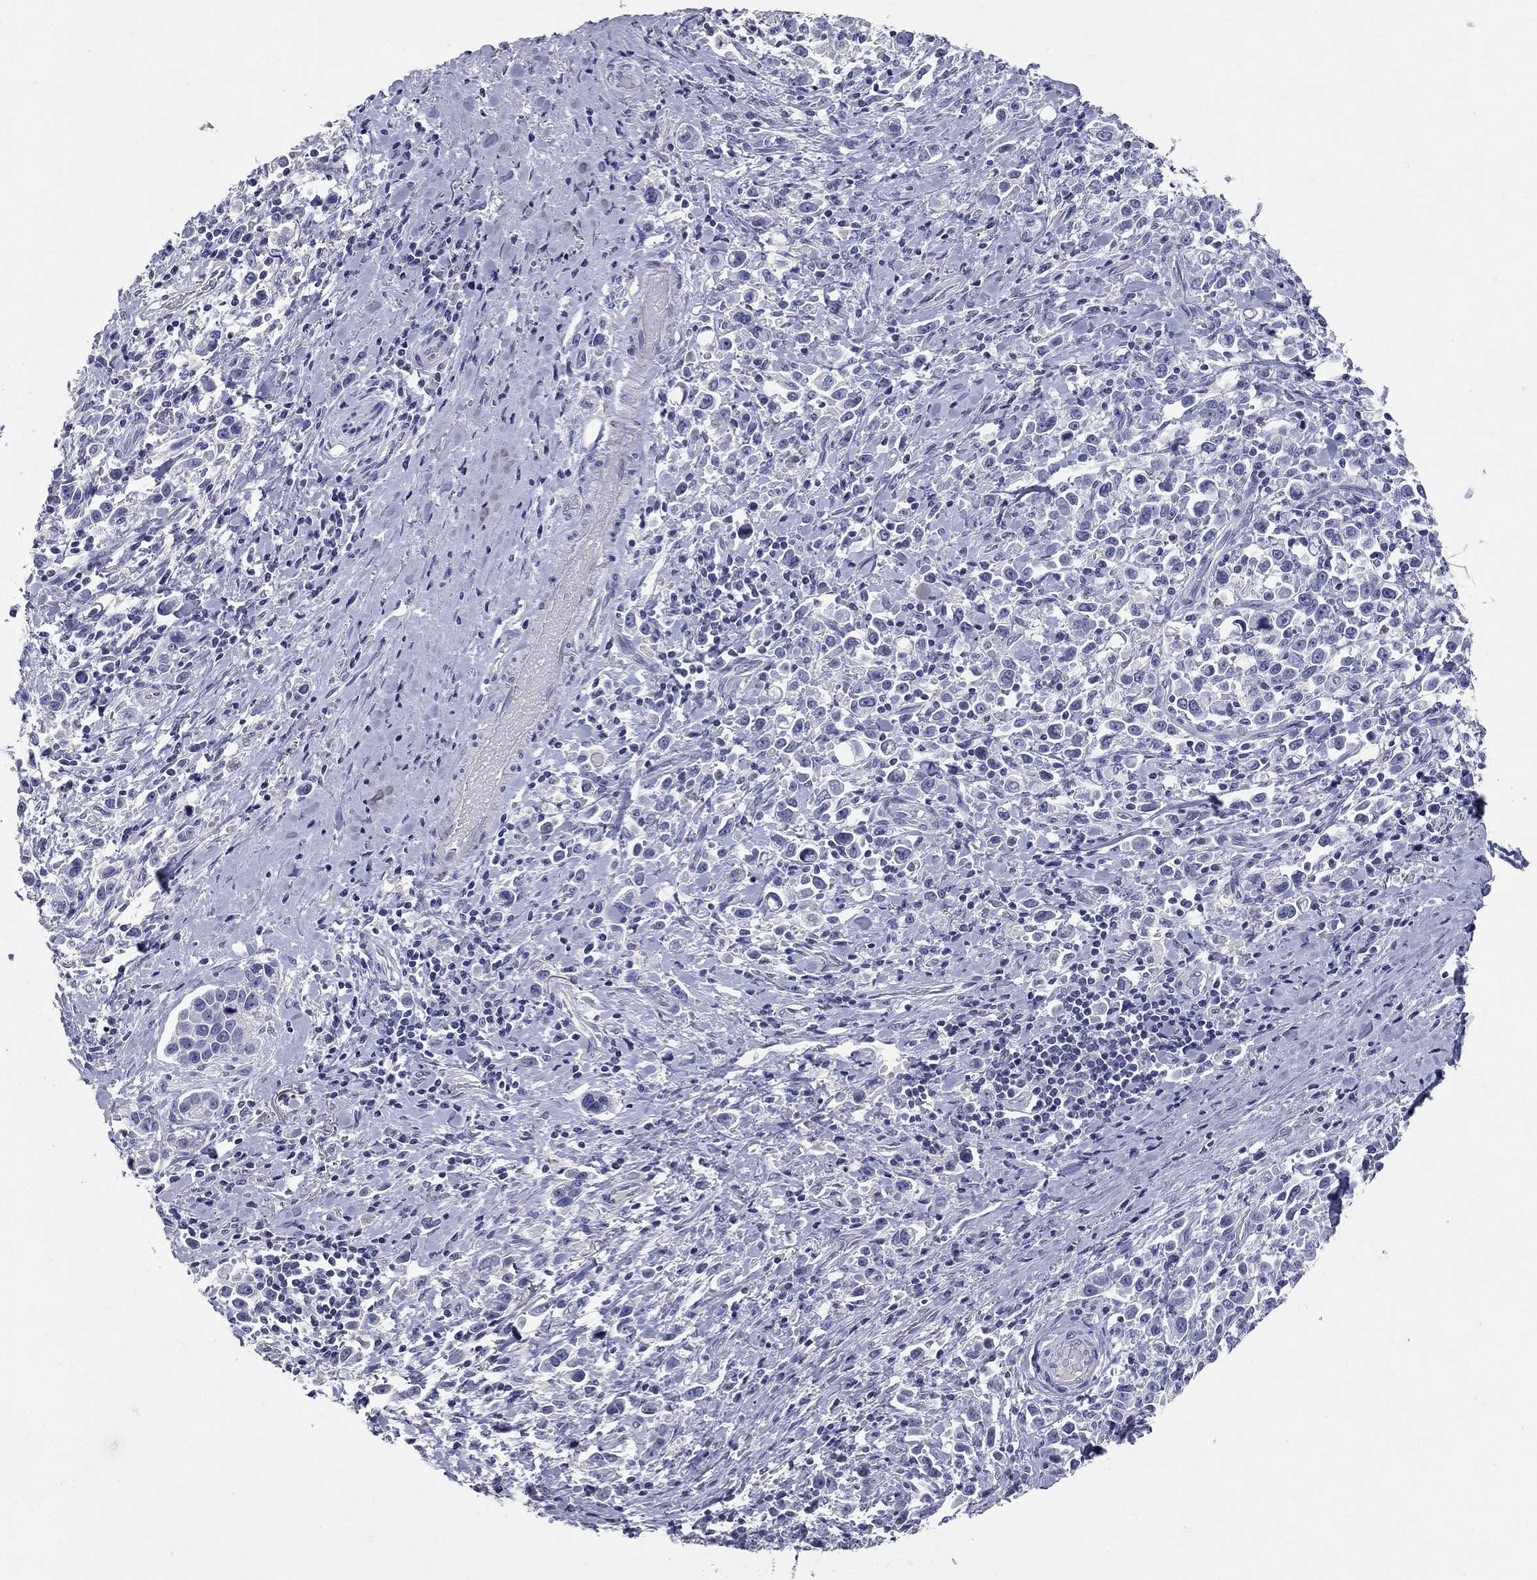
{"staining": {"intensity": "negative", "quantity": "none", "location": "none"}, "tissue": "stomach cancer", "cell_type": "Tumor cells", "image_type": "cancer", "snomed": [{"axis": "morphology", "description": "Adenocarcinoma, NOS"}, {"axis": "topography", "description": "Stomach"}], "caption": "There is no significant positivity in tumor cells of stomach adenocarcinoma.", "gene": "SYT12", "patient": {"sex": "male", "age": 93}}